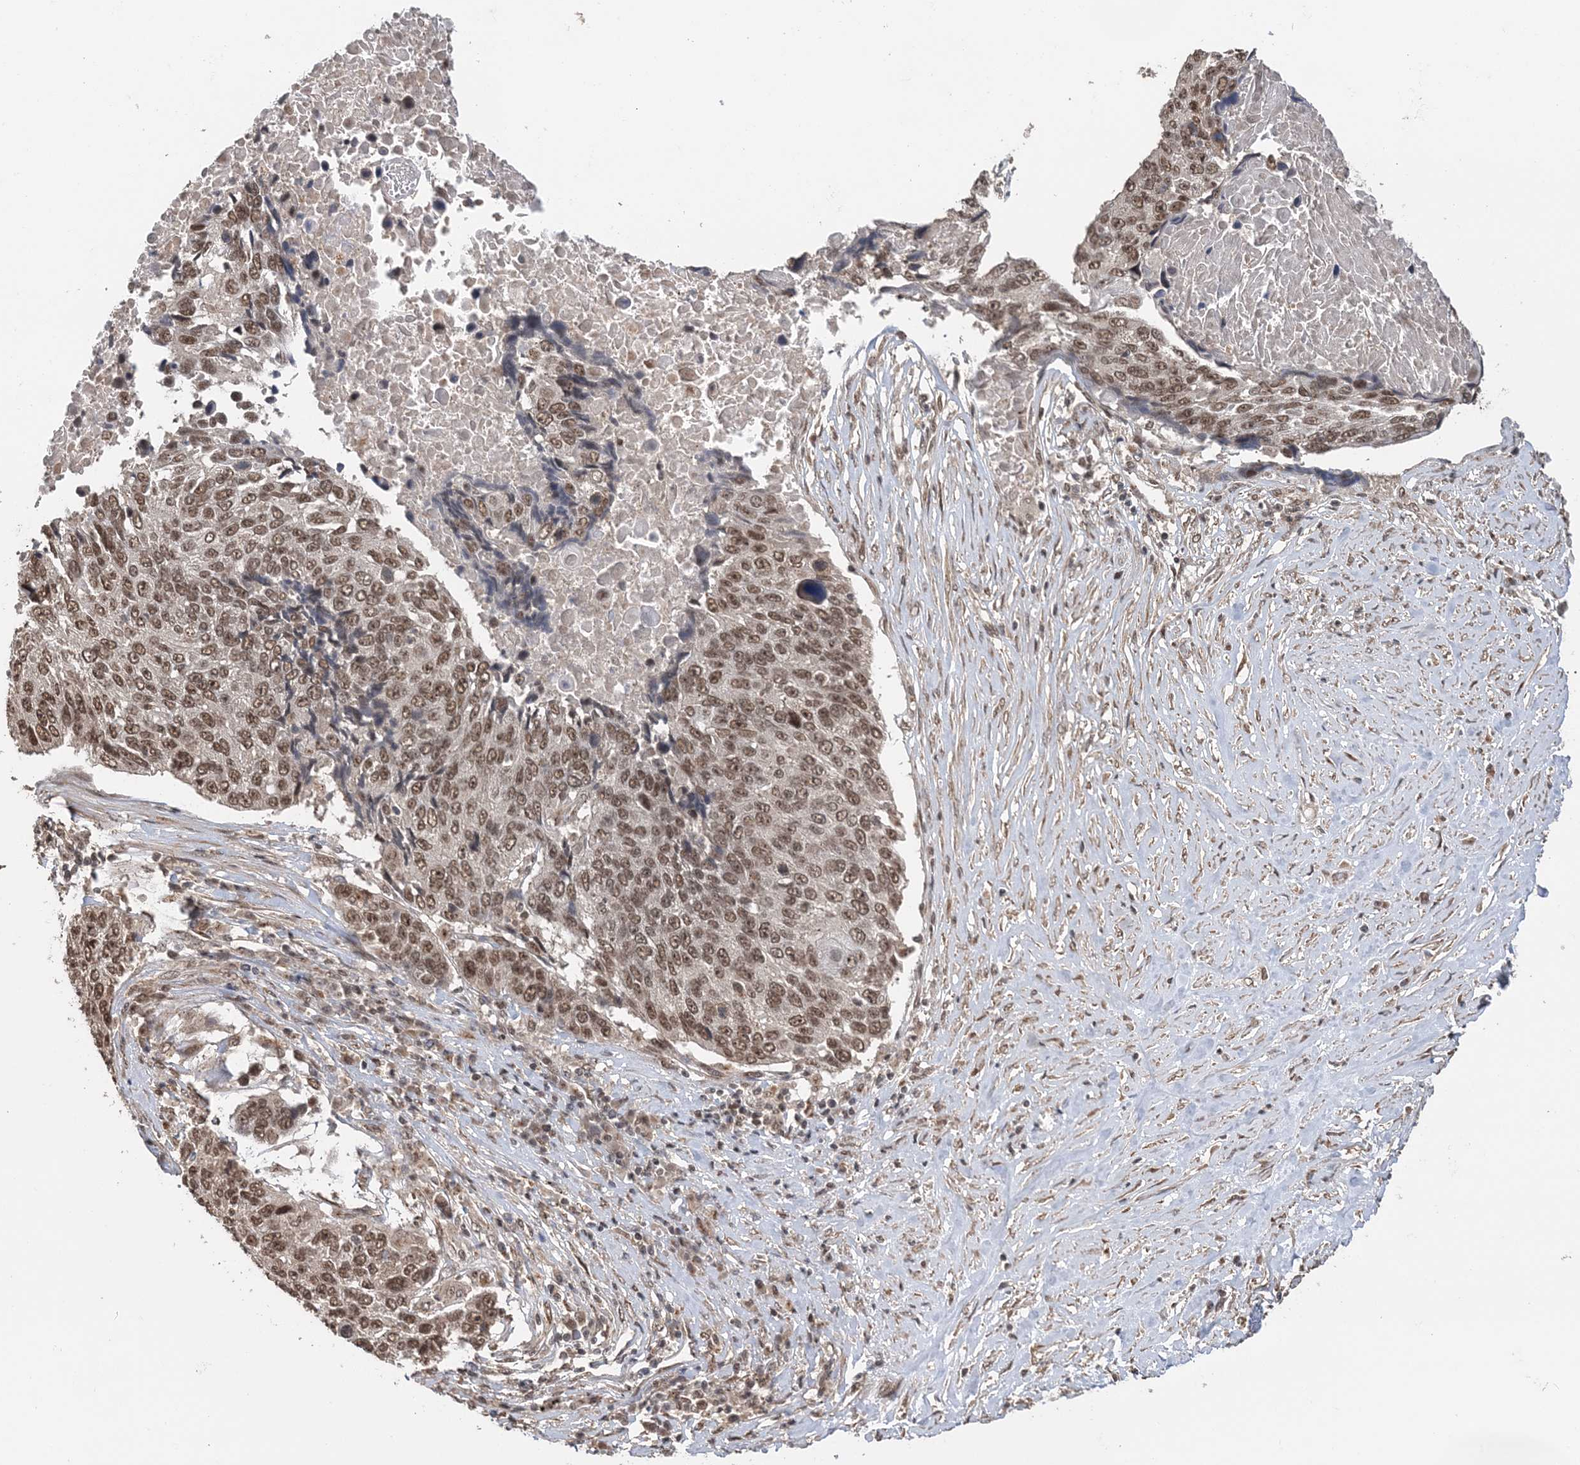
{"staining": {"intensity": "moderate", "quantity": ">75%", "location": "nuclear"}, "tissue": "lung cancer", "cell_type": "Tumor cells", "image_type": "cancer", "snomed": [{"axis": "morphology", "description": "Squamous cell carcinoma, NOS"}, {"axis": "topography", "description": "Lung"}], "caption": "Immunohistochemical staining of human lung cancer displays moderate nuclear protein expression in approximately >75% of tumor cells.", "gene": "TSHZ2", "patient": {"sex": "male", "age": 66}}